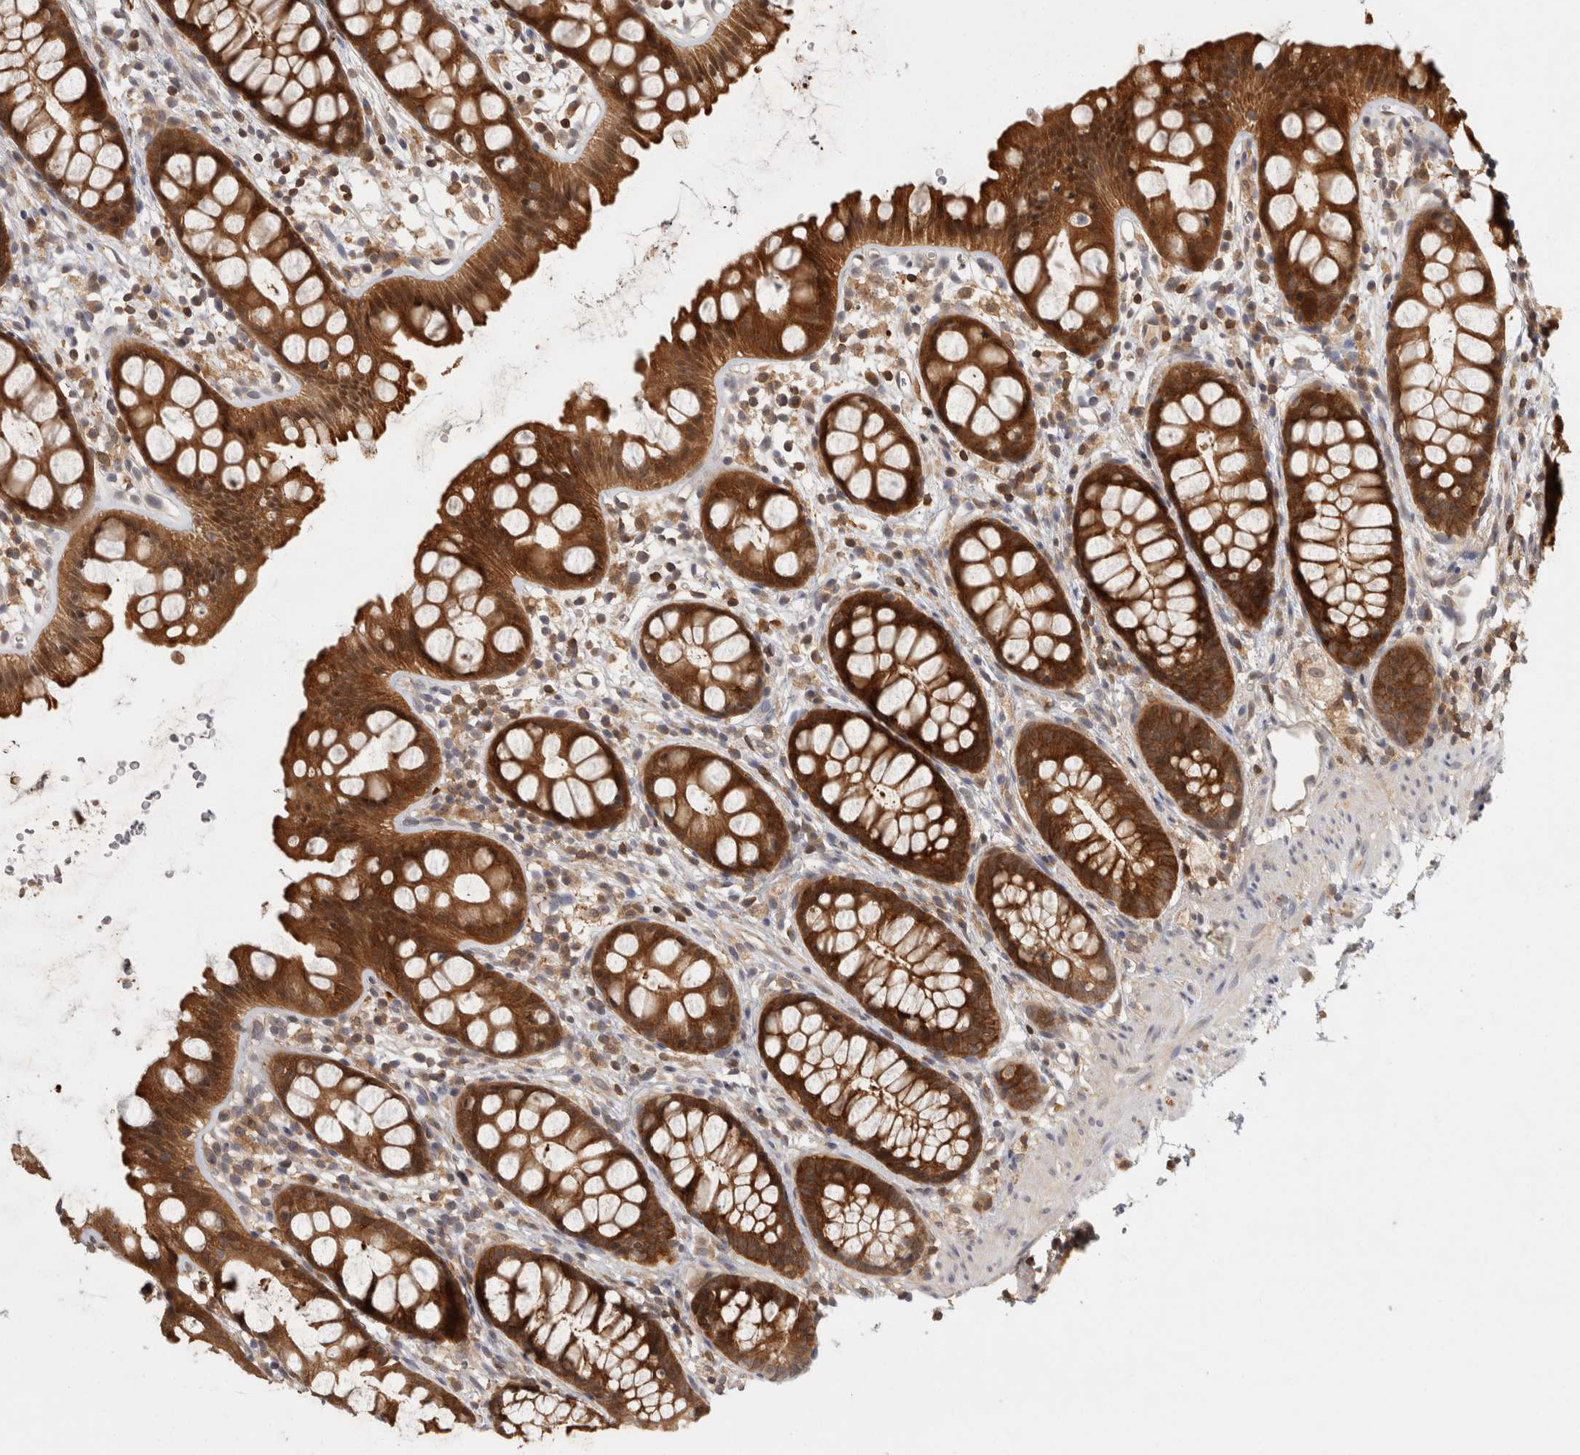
{"staining": {"intensity": "strong", "quantity": ">75%", "location": "cytoplasmic/membranous"}, "tissue": "rectum", "cell_type": "Glandular cells", "image_type": "normal", "snomed": [{"axis": "morphology", "description": "Normal tissue, NOS"}, {"axis": "topography", "description": "Rectum"}], "caption": "High-magnification brightfield microscopy of normal rectum stained with DAB (brown) and counterstained with hematoxylin (blue). glandular cells exhibit strong cytoplasmic/membranous expression is present in about>75% of cells.", "gene": "ACAT2", "patient": {"sex": "female", "age": 65}}